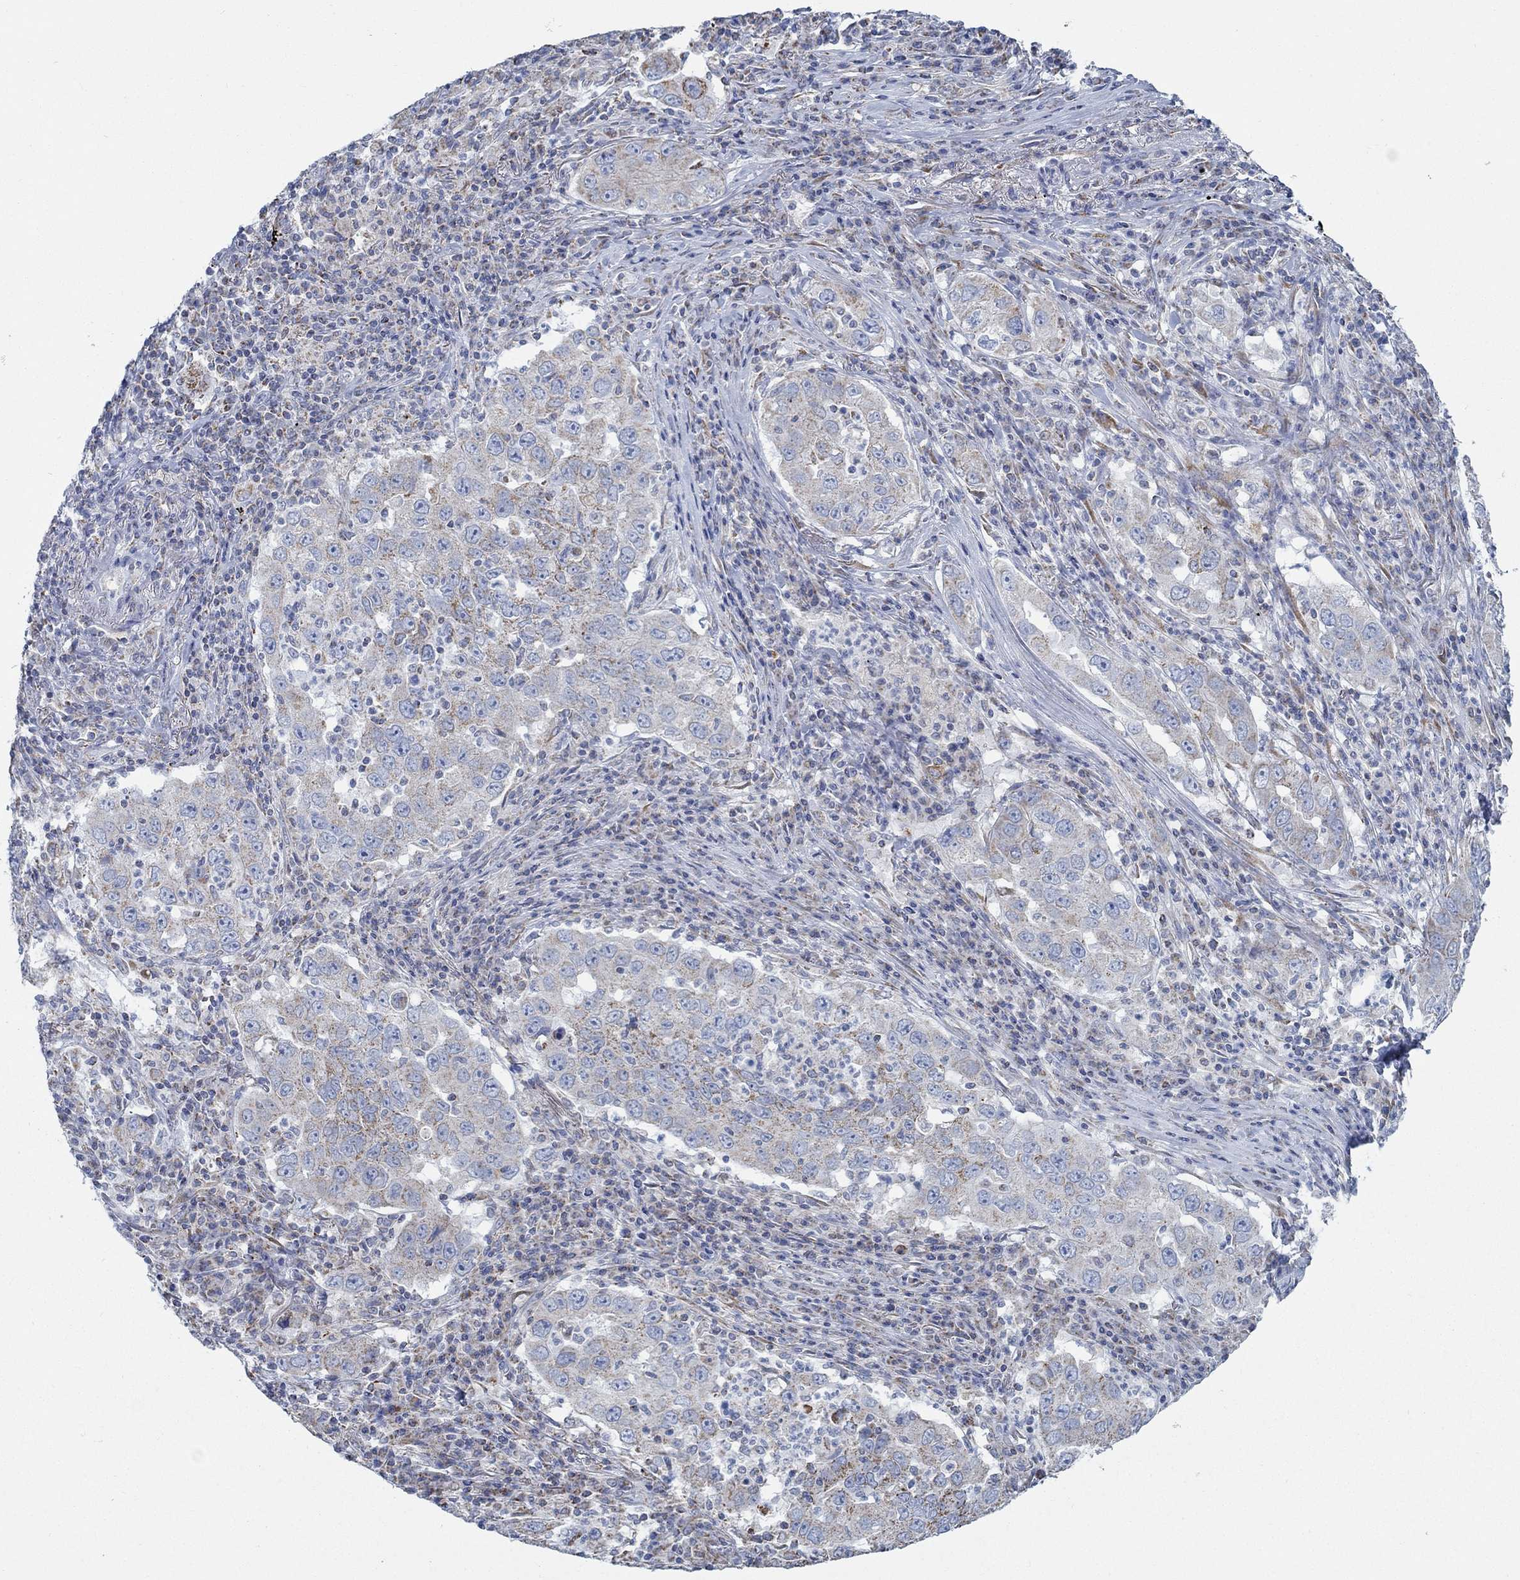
{"staining": {"intensity": "moderate", "quantity": "25%-75%", "location": "cytoplasmic/membranous"}, "tissue": "lung cancer", "cell_type": "Tumor cells", "image_type": "cancer", "snomed": [{"axis": "morphology", "description": "Adenocarcinoma, NOS"}, {"axis": "topography", "description": "Lung"}], "caption": "Human lung adenocarcinoma stained for a protein (brown) reveals moderate cytoplasmic/membranous positive positivity in approximately 25%-75% of tumor cells.", "gene": "GLOD5", "patient": {"sex": "male", "age": 73}}